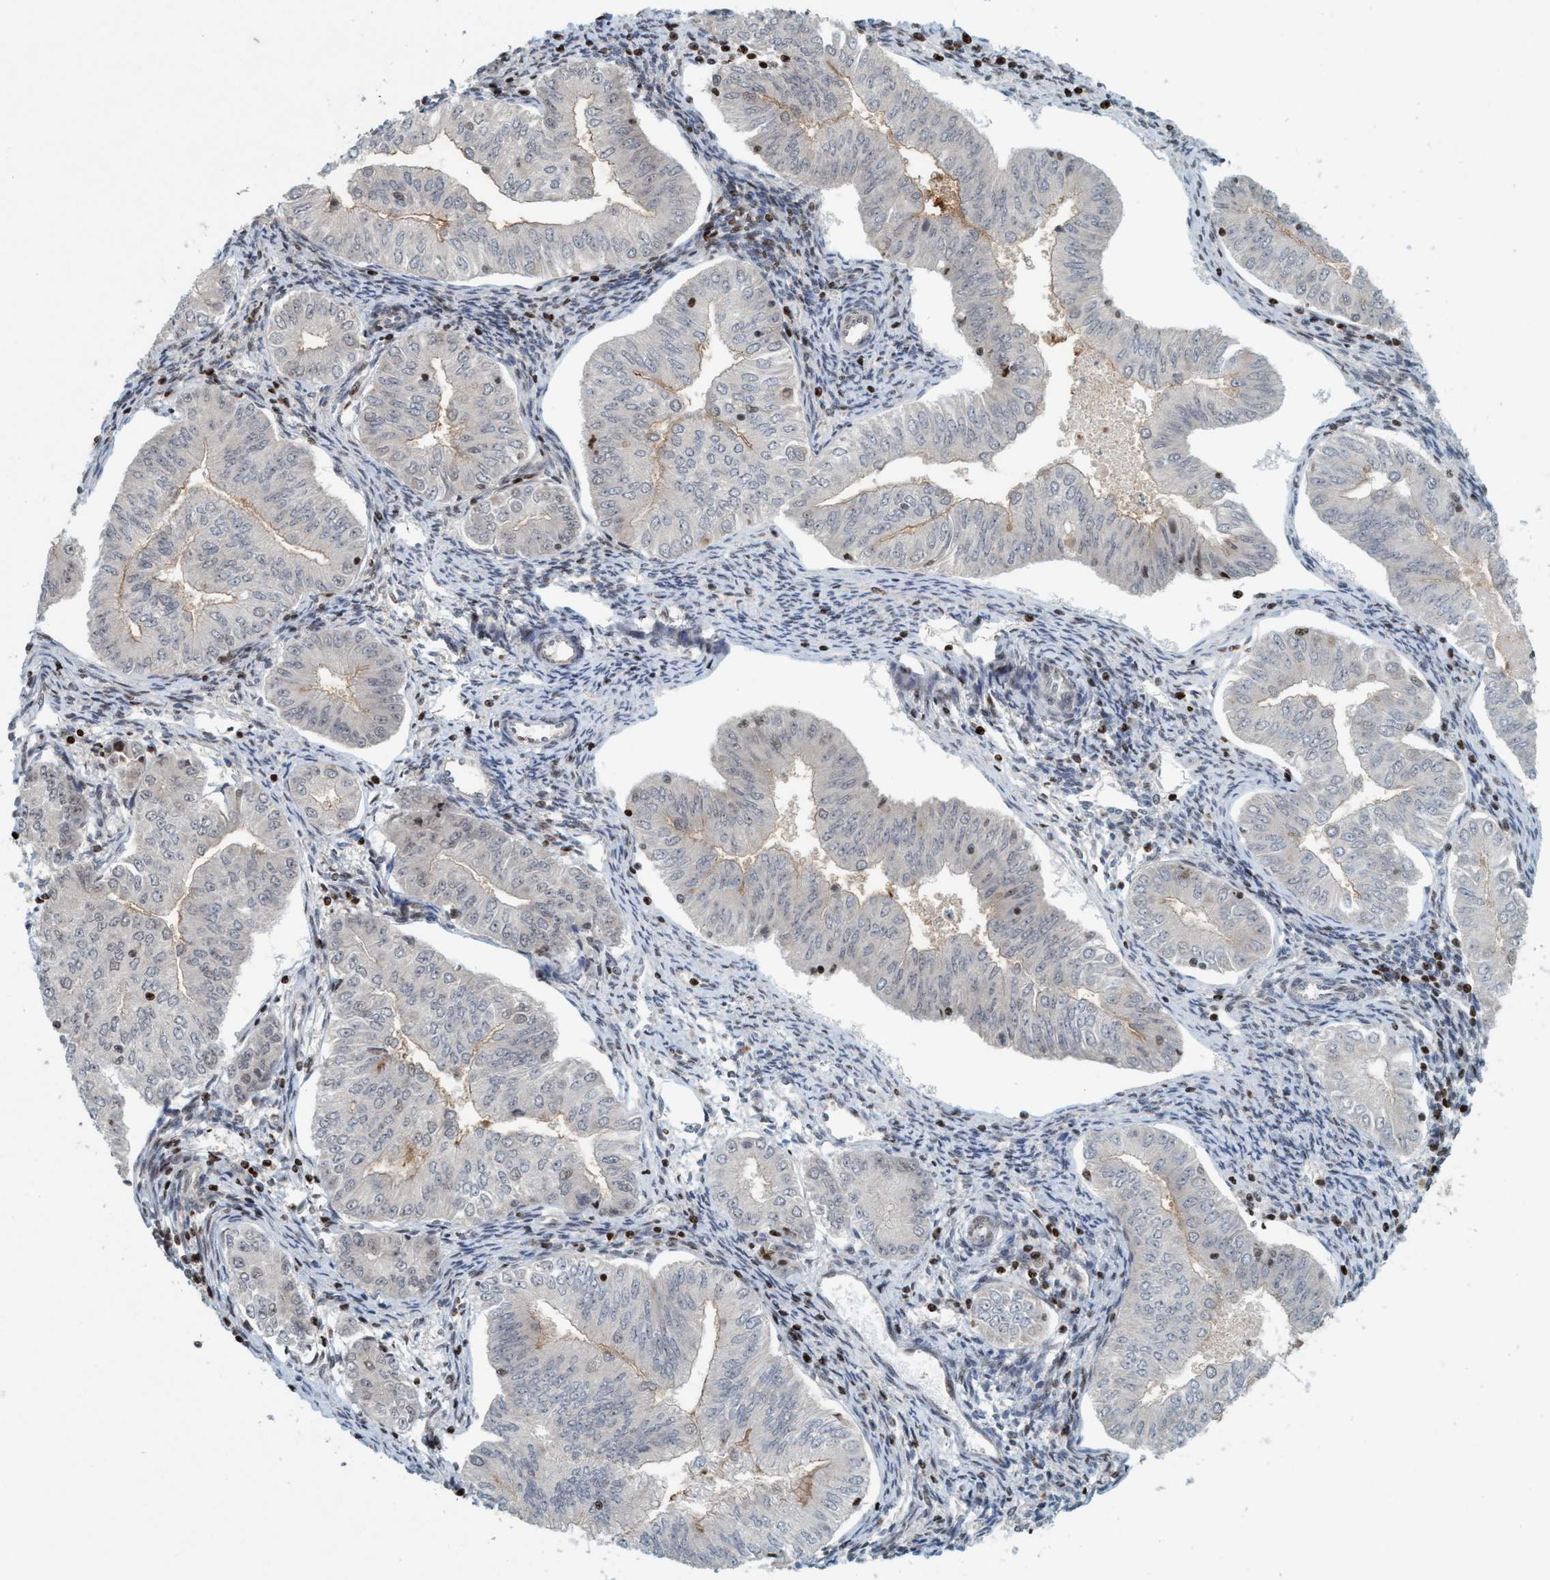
{"staining": {"intensity": "negative", "quantity": "none", "location": "none"}, "tissue": "endometrial cancer", "cell_type": "Tumor cells", "image_type": "cancer", "snomed": [{"axis": "morphology", "description": "Normal tissue, NOS"}, {"axis": "morphology", "description": "Adenocarcinoma, NOS"}, {"axis": "topography", "description": "Endometrium"}], "caption": "High power microscopy micrograph of an immunohistochemistry photomicrograph of adenocarcinoma (endometrial), revealing no significant expression in tumor cells. Nuclei are stained in blue.", "gene": "SMCR8", "patient": {"sex": "female", "age": 53}}